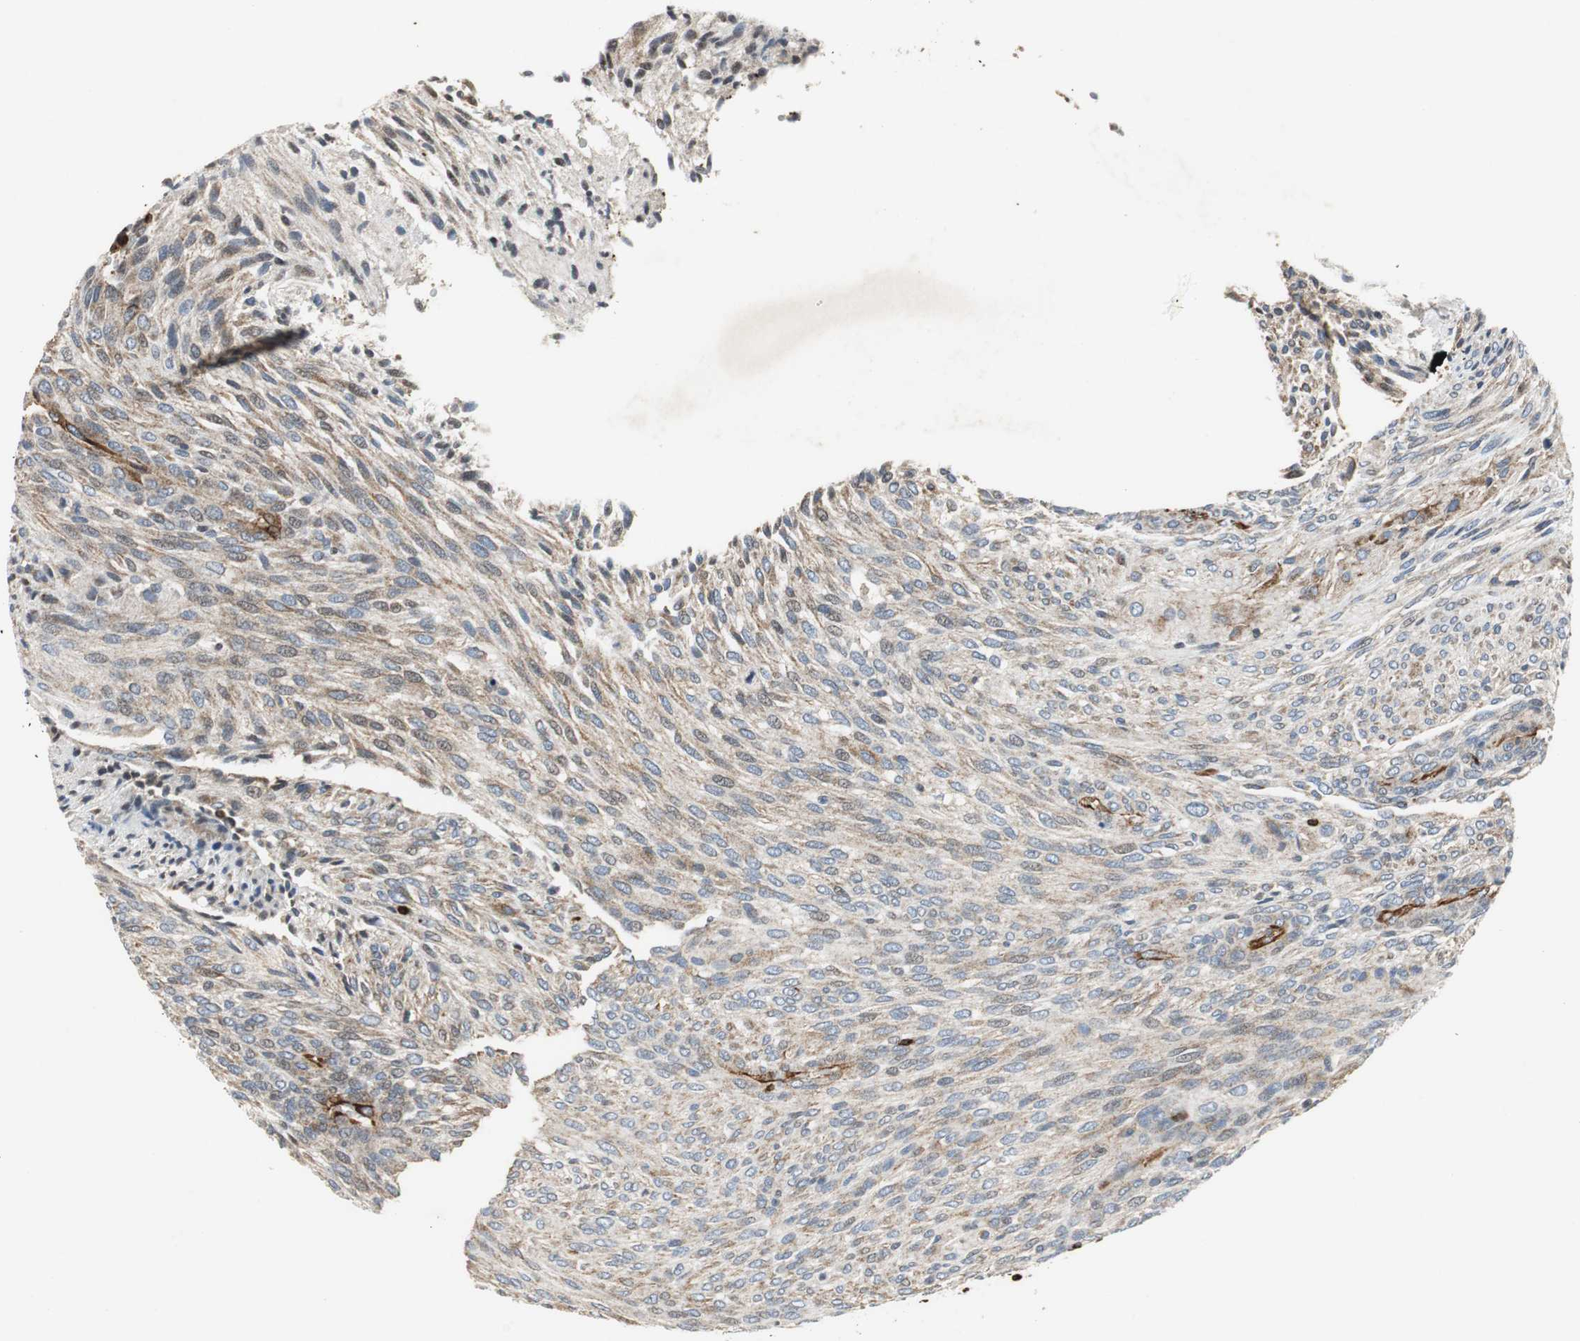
{"staining": {"intensity": "weak", "quantity": ">75%", "location": "cytoplasmic/membranous"}, "tissue": "glioma", "cell_type": "Tumor cells", "image_type": "cancer", "snomed": [{"axis": "morphology", "description": "Glioma, malignant, High grade"}, {"axis": "topography", "description": "Cerebral cortex"}], "caption": "High-grade glioma (malignant) was stained to show a protein in brown. There is low levels of weak cytoplasmic/membranous staining in approximately >75% of tumor cells. (IHC, brightfield microscopy, high magnification).", "gene": "TUBA4A", "patient": {"sex": "female", "age": 55}}